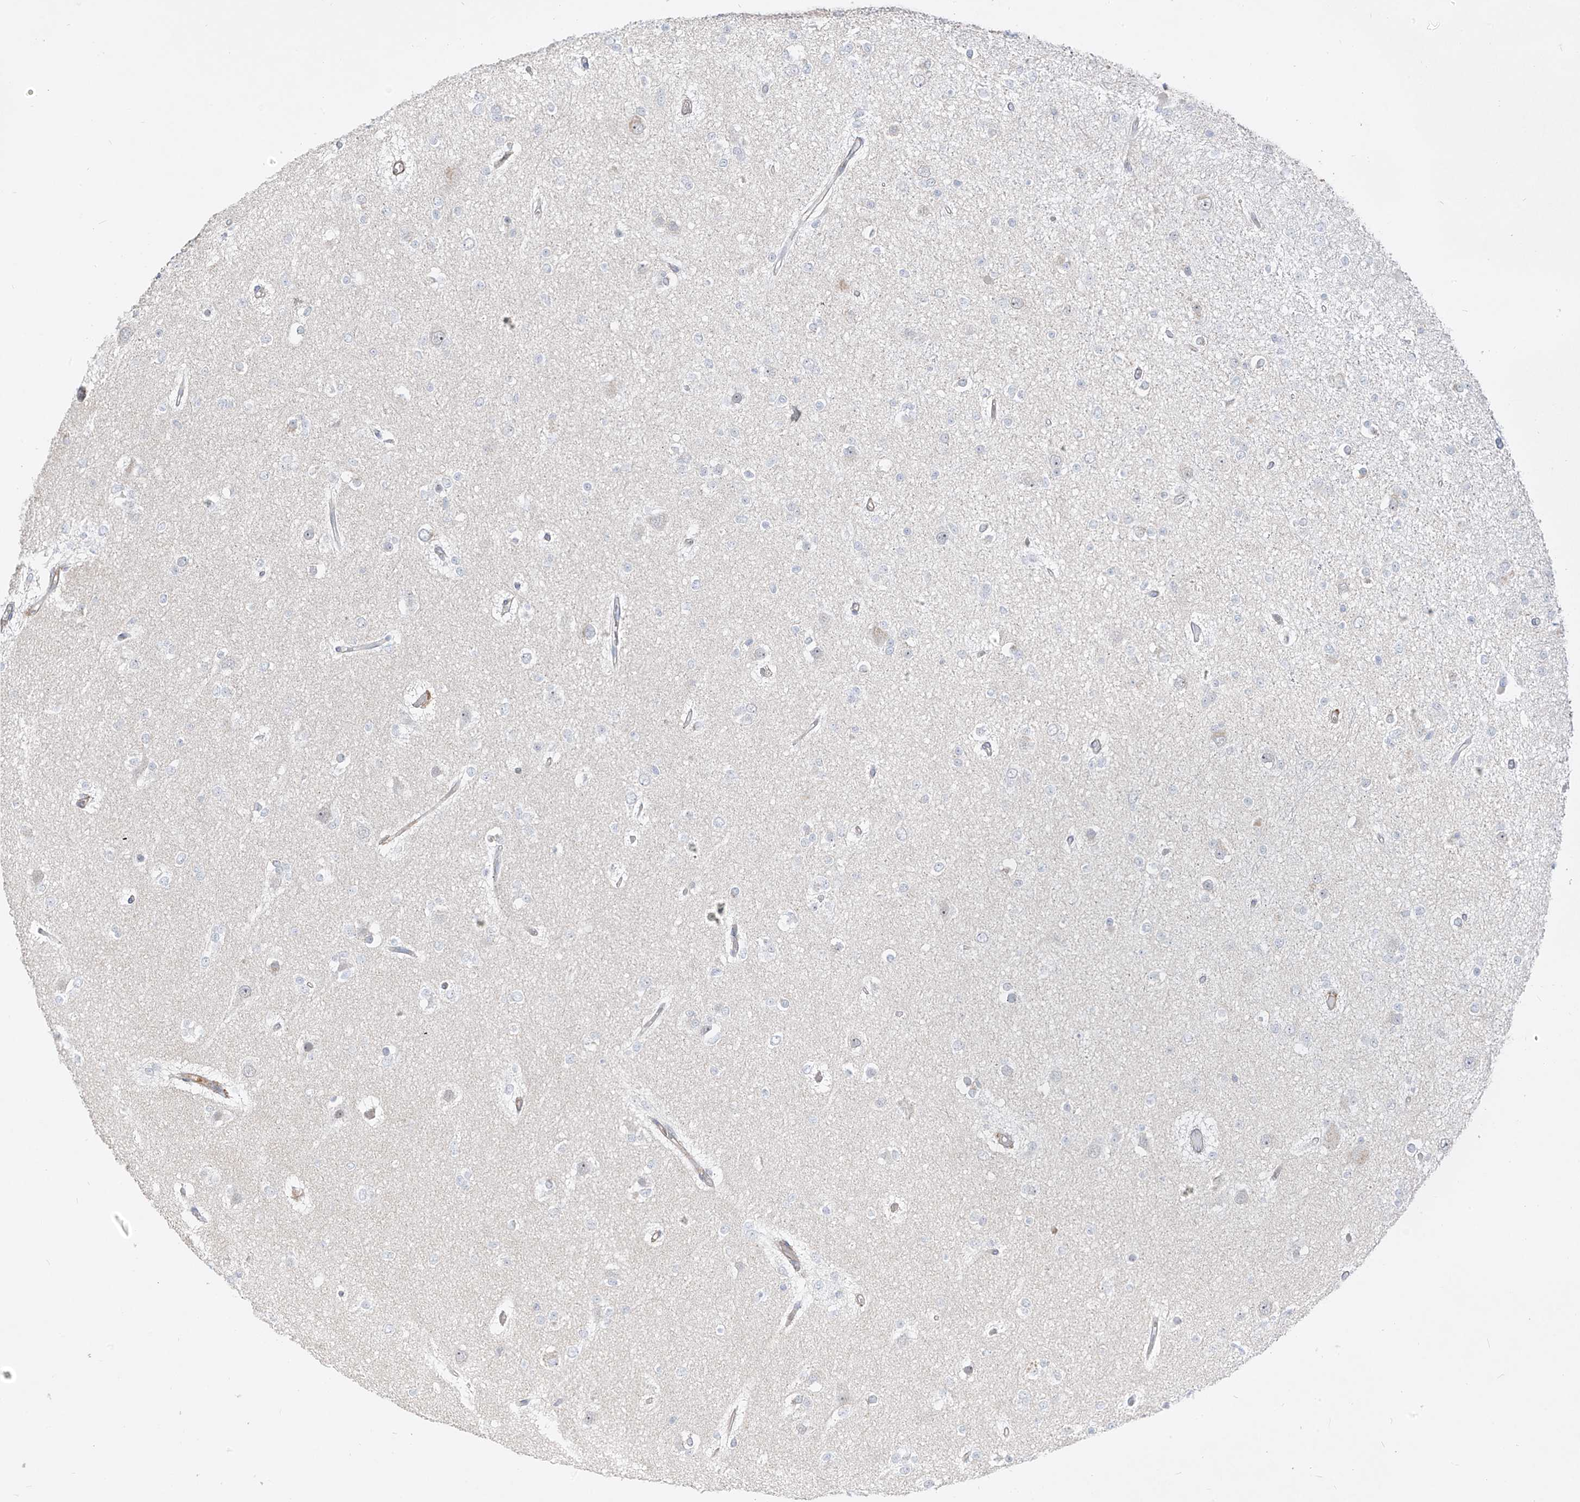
{"staining": {"intensity": "negative", "quantity": "none", "location": "none"}, "tissue": "glioma", "cell_type": "Tumor cells", "image_type": "cancer", "snomed": [{"axis": "morphology", "description": "Glioma, malignant, Low grade"}, {"axis": "topography", "description": "Brain"}], "caption": "Human glioma stained for a protein using immunohistochemistry reveals no expression in tumor cells.", "gene": "C2orf42", "patient": {"sex": "female", "age": 22}}